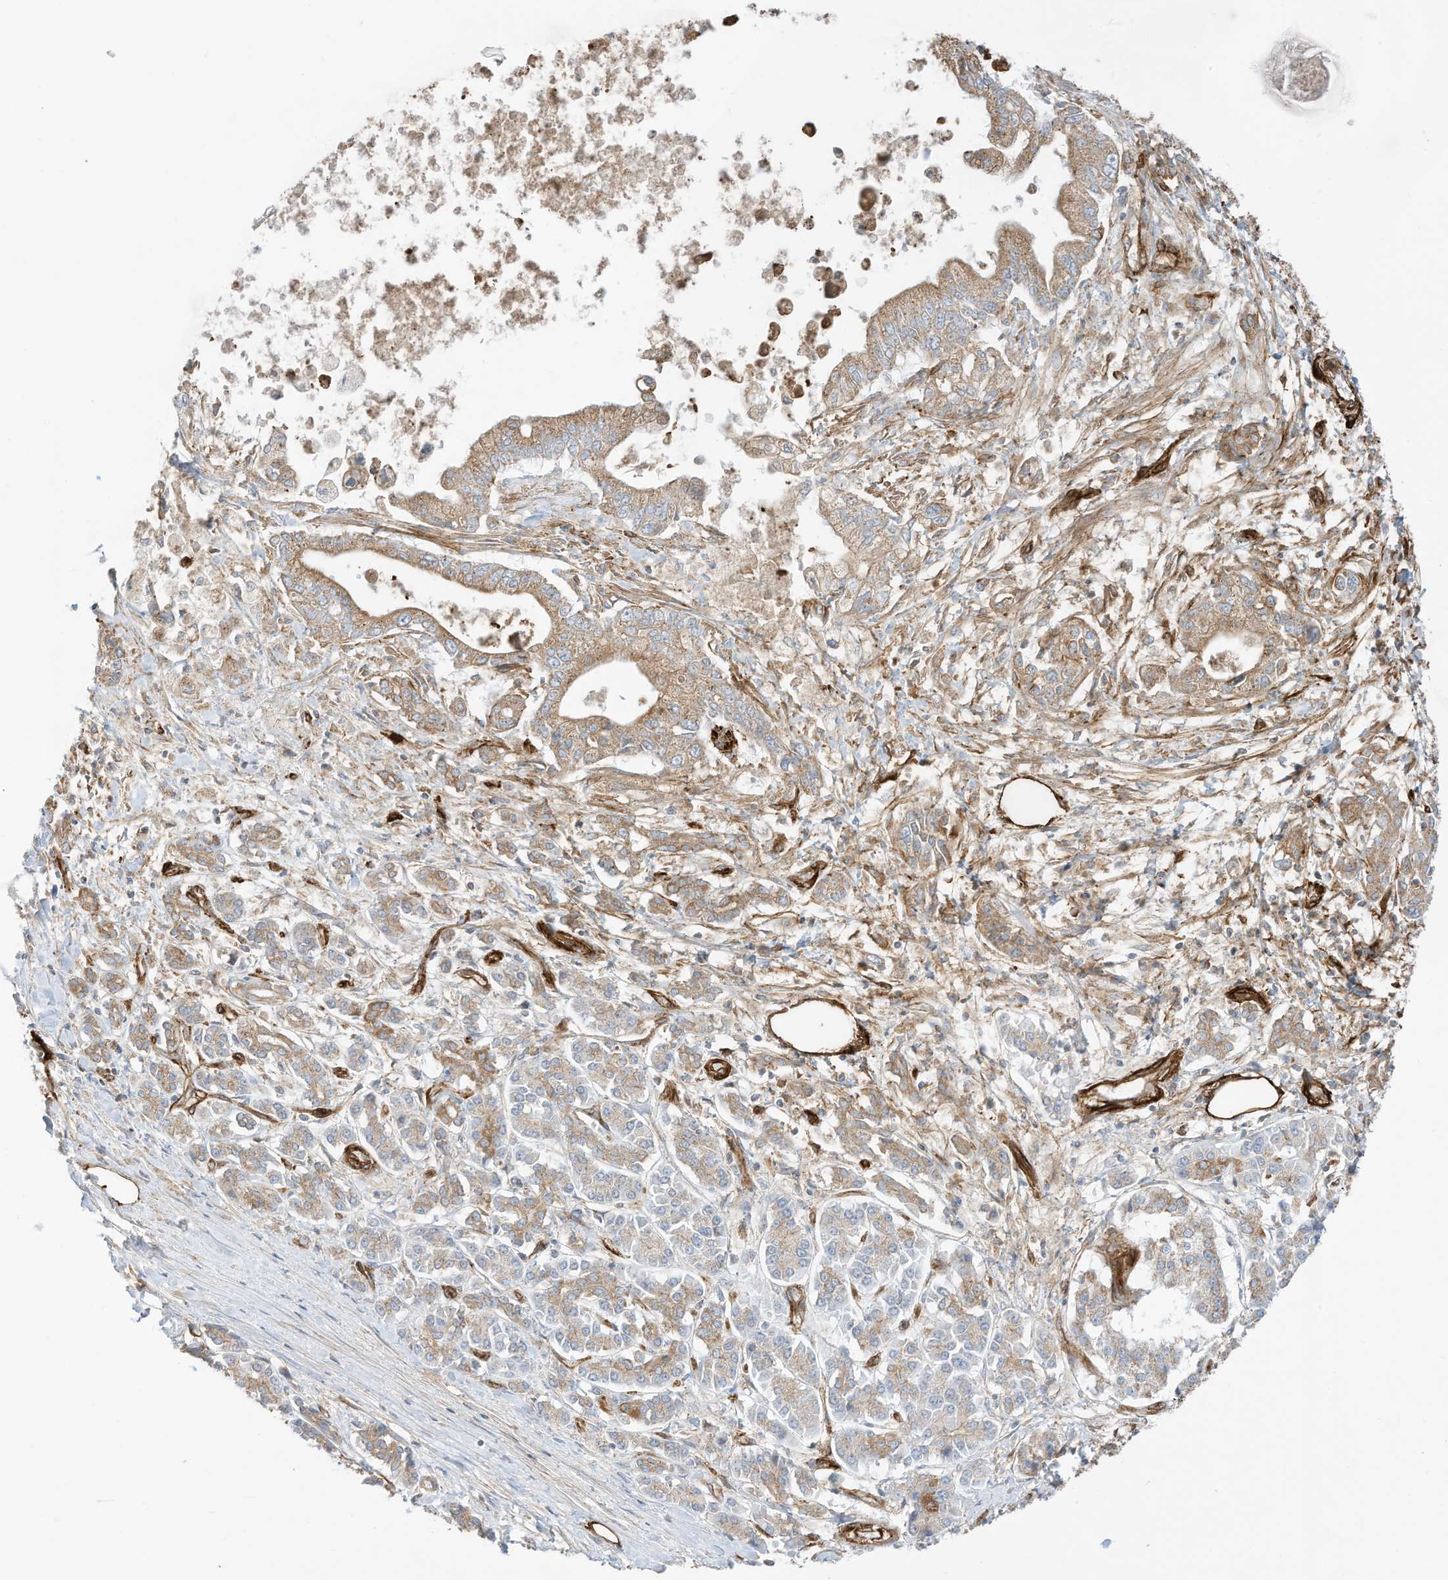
{"staining": {"intensity": "moderate", "quantity": ">75%", "location": "cytoplasmic/membranous"}, "tissue": "pancreatic cancer", "cell_type": "Tumor cells", "image_type": "cancer", "snomed": [{"axis": "morphology", "description": "Adenocarcinoma, NOS"}, {"axis": "topography", "description": "Pancreas"}], "caption": "A brown stain shows moderate cytoplasmic/membranous expression of a protein in human pancreatic cancer (adenocarcinoma) tumor cells.", "gene": "ABCB7", "patient": {"sex": "male", "age": 69}}